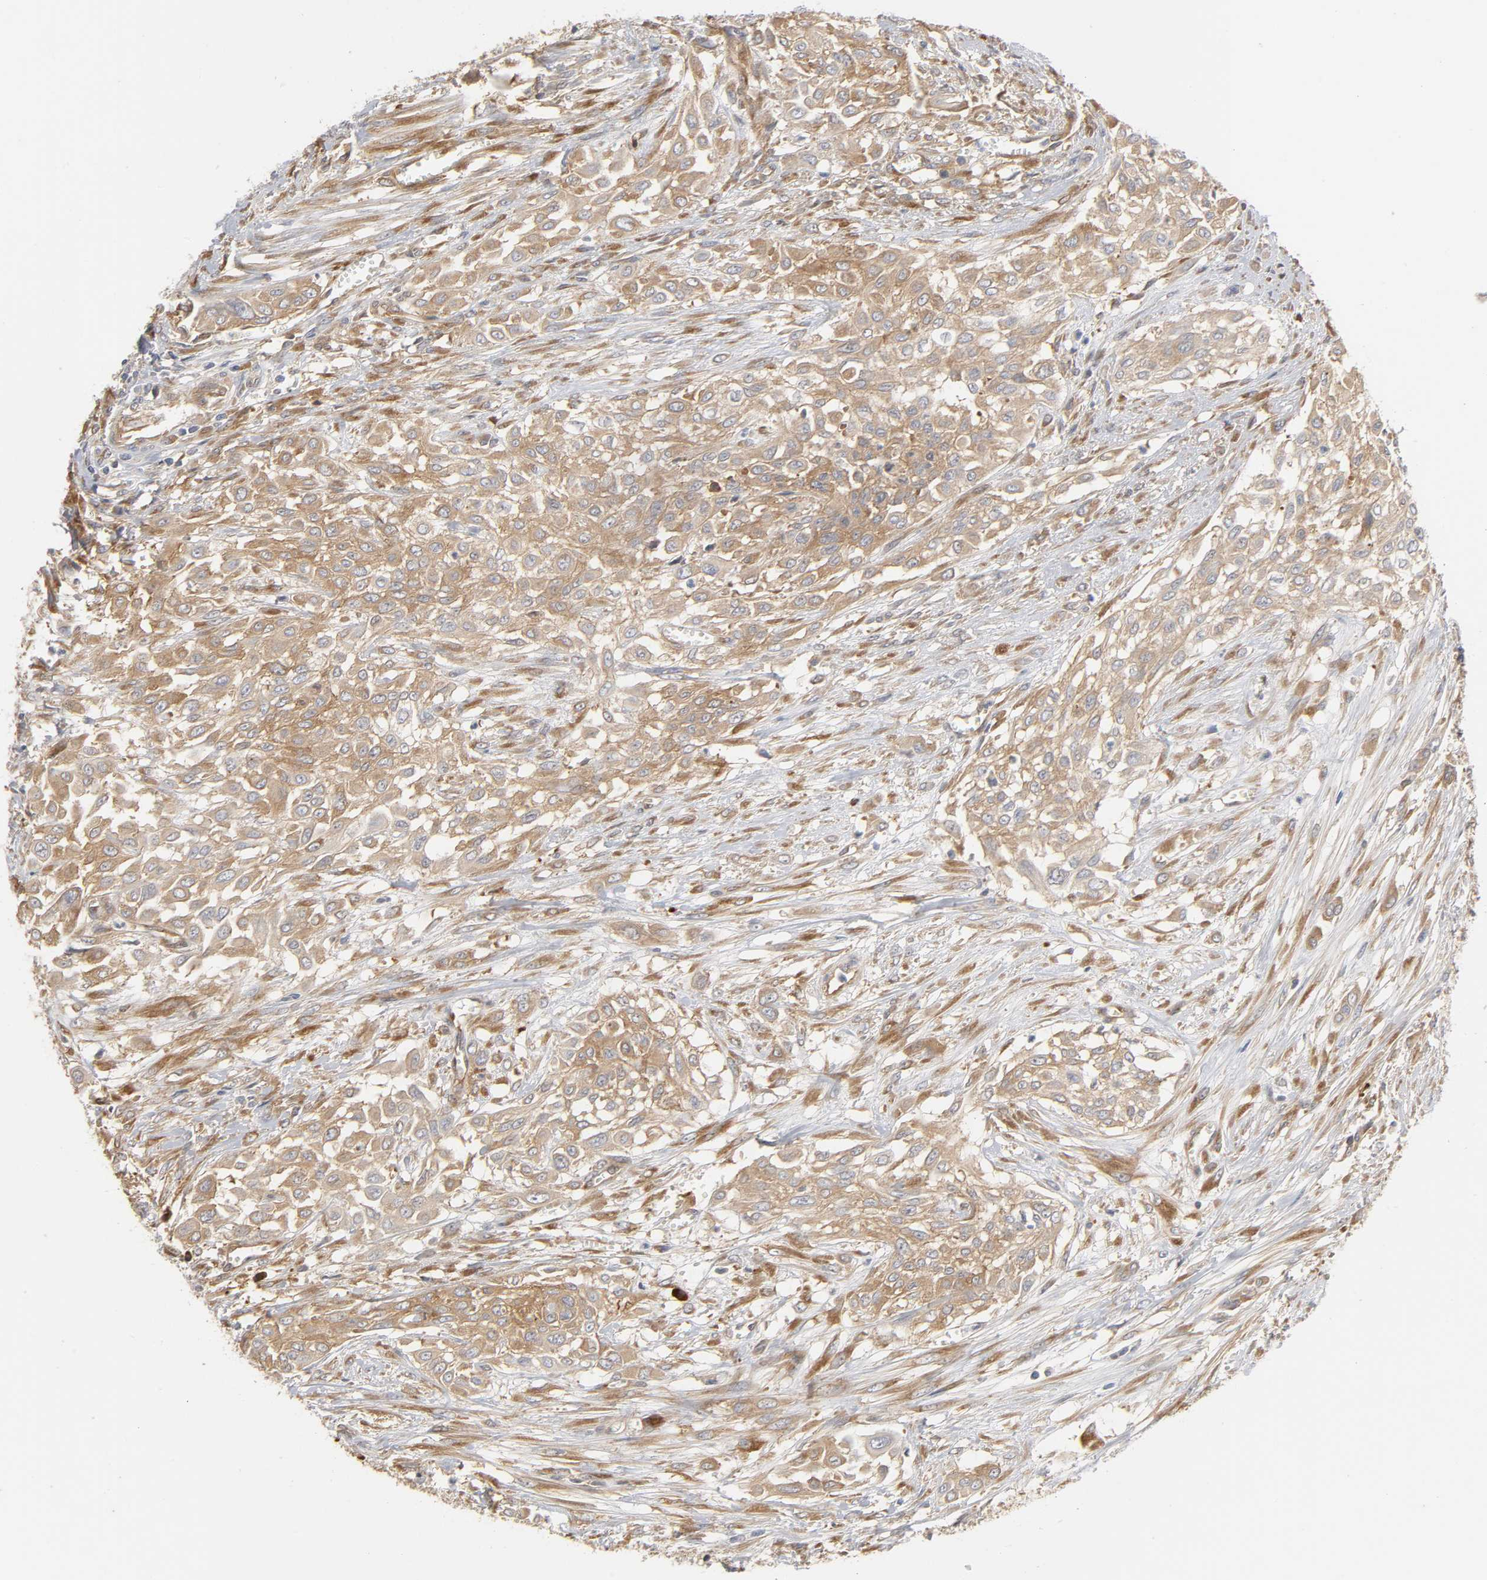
{"staining": {"intensity": "moderate", "quantity": ">75%", "location": "cytoplasmic/membranous"}, "tissue": "urothelial cancer", "cell_type": "Tumor cells", "image_type": "cancer", "snomed": [{"axis": "morphology", "description": "Urothelial carcinoma, High grade"}, {"axis": "topography", "description": "Urinary bladder"}], "caption": "Urothelial cancer stained for a protein (brown) exhibits moderate cytoplasmic/membranous positive staining in about >75% of tumor cells.", "gene": "SCHIP1", "patient": {"sex": "male", "age": 57}}